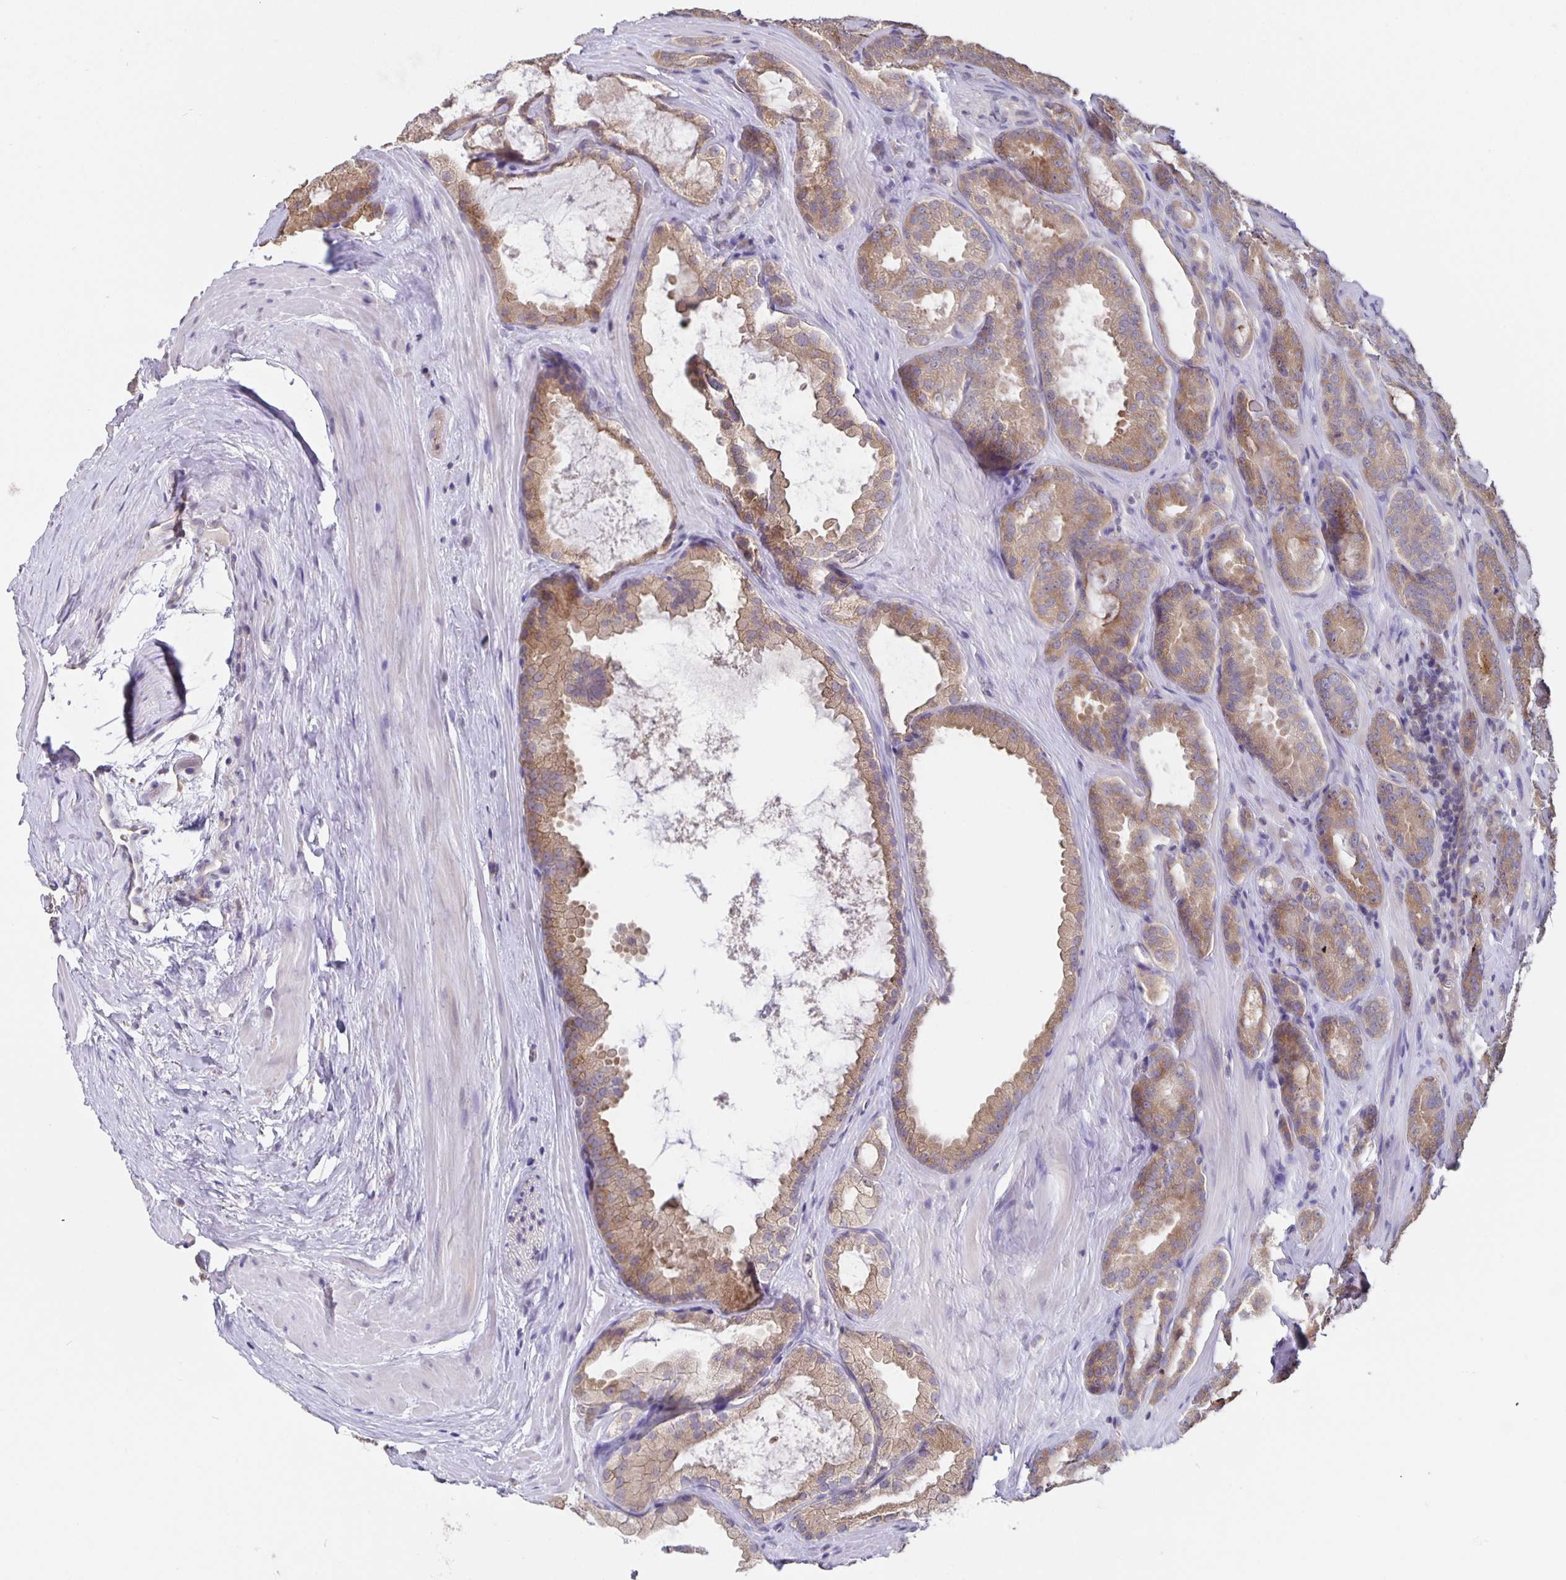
{"staining": {"intensity": "moderate", "quantity": ">75%", "location": "cytoplasmic/membranous"}, "tissue": "prostate cancer", "cell_type": "Tumor cells", "image_type": "cancer", "snomed": [{"axis": "morphology", "description": "Adenocarcinoma, High grade"}, {"axis": "topography", "description": "Prostate"}], "caption": "The photomicrograph reveals staining of prostate adenocarcinoma (high-grade), revealing moderate cytoplasmic/membranous protein staining (brown color) within tumor cells.", "gene": "FEM1C", "patient": {"sex": "male", "age": 64}}